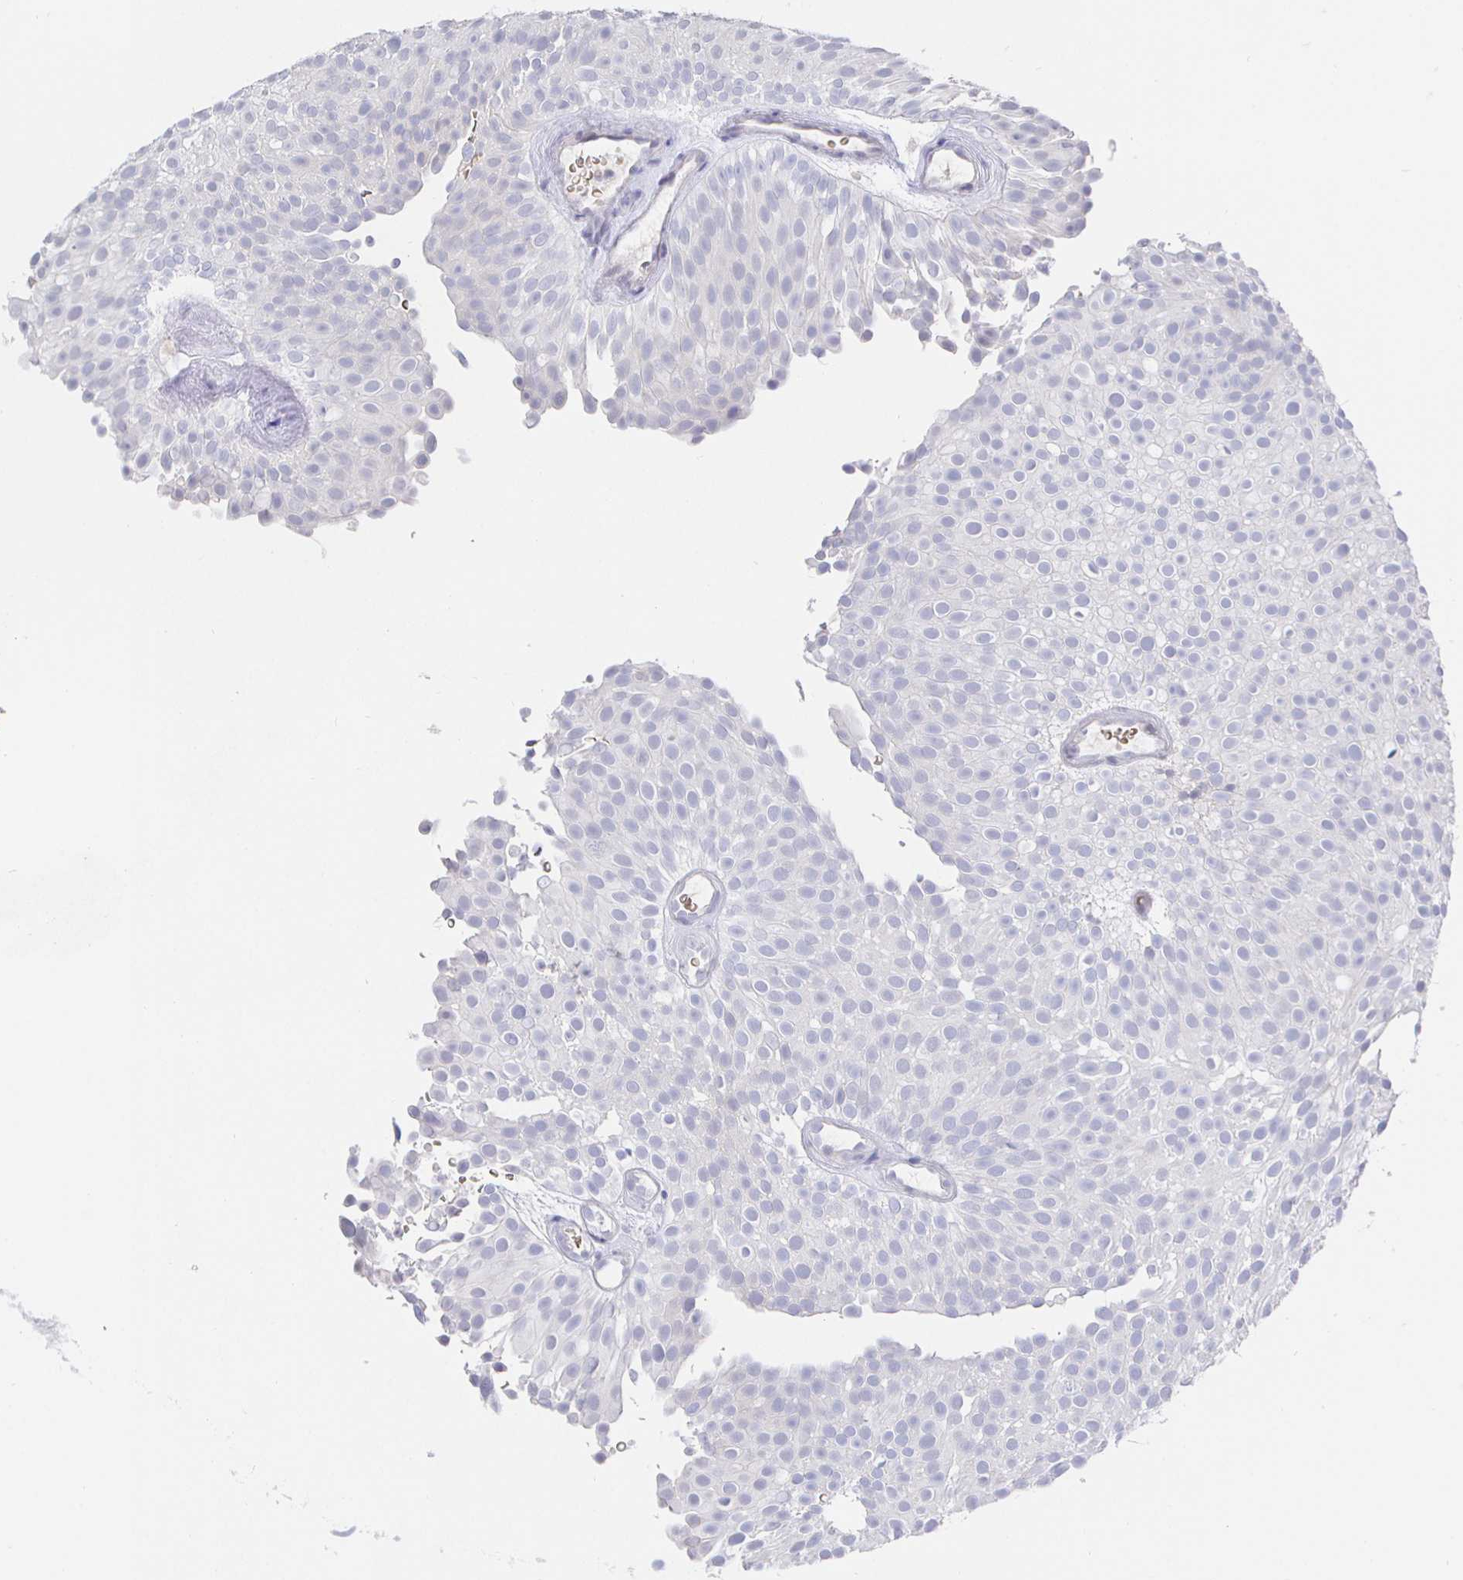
{"staining": {"intensity": "negative", "quantity": "none", "location": "none"}, "tissue": "urothelial cancer", "cell_type": "Tumor cells", "image_type": "cancer", "snomed": [{"axis": "morphology", "description": "Urothelial carcinoma, Low grade"}, {"axis": "topography", "description": "Urinary bladder"}], "caption": "The photomicrograph exhibits no staining of tumor cells in urothelial cancer.", "gene": "LRRC23", "patient": {"sex": "male", "age": 78}}